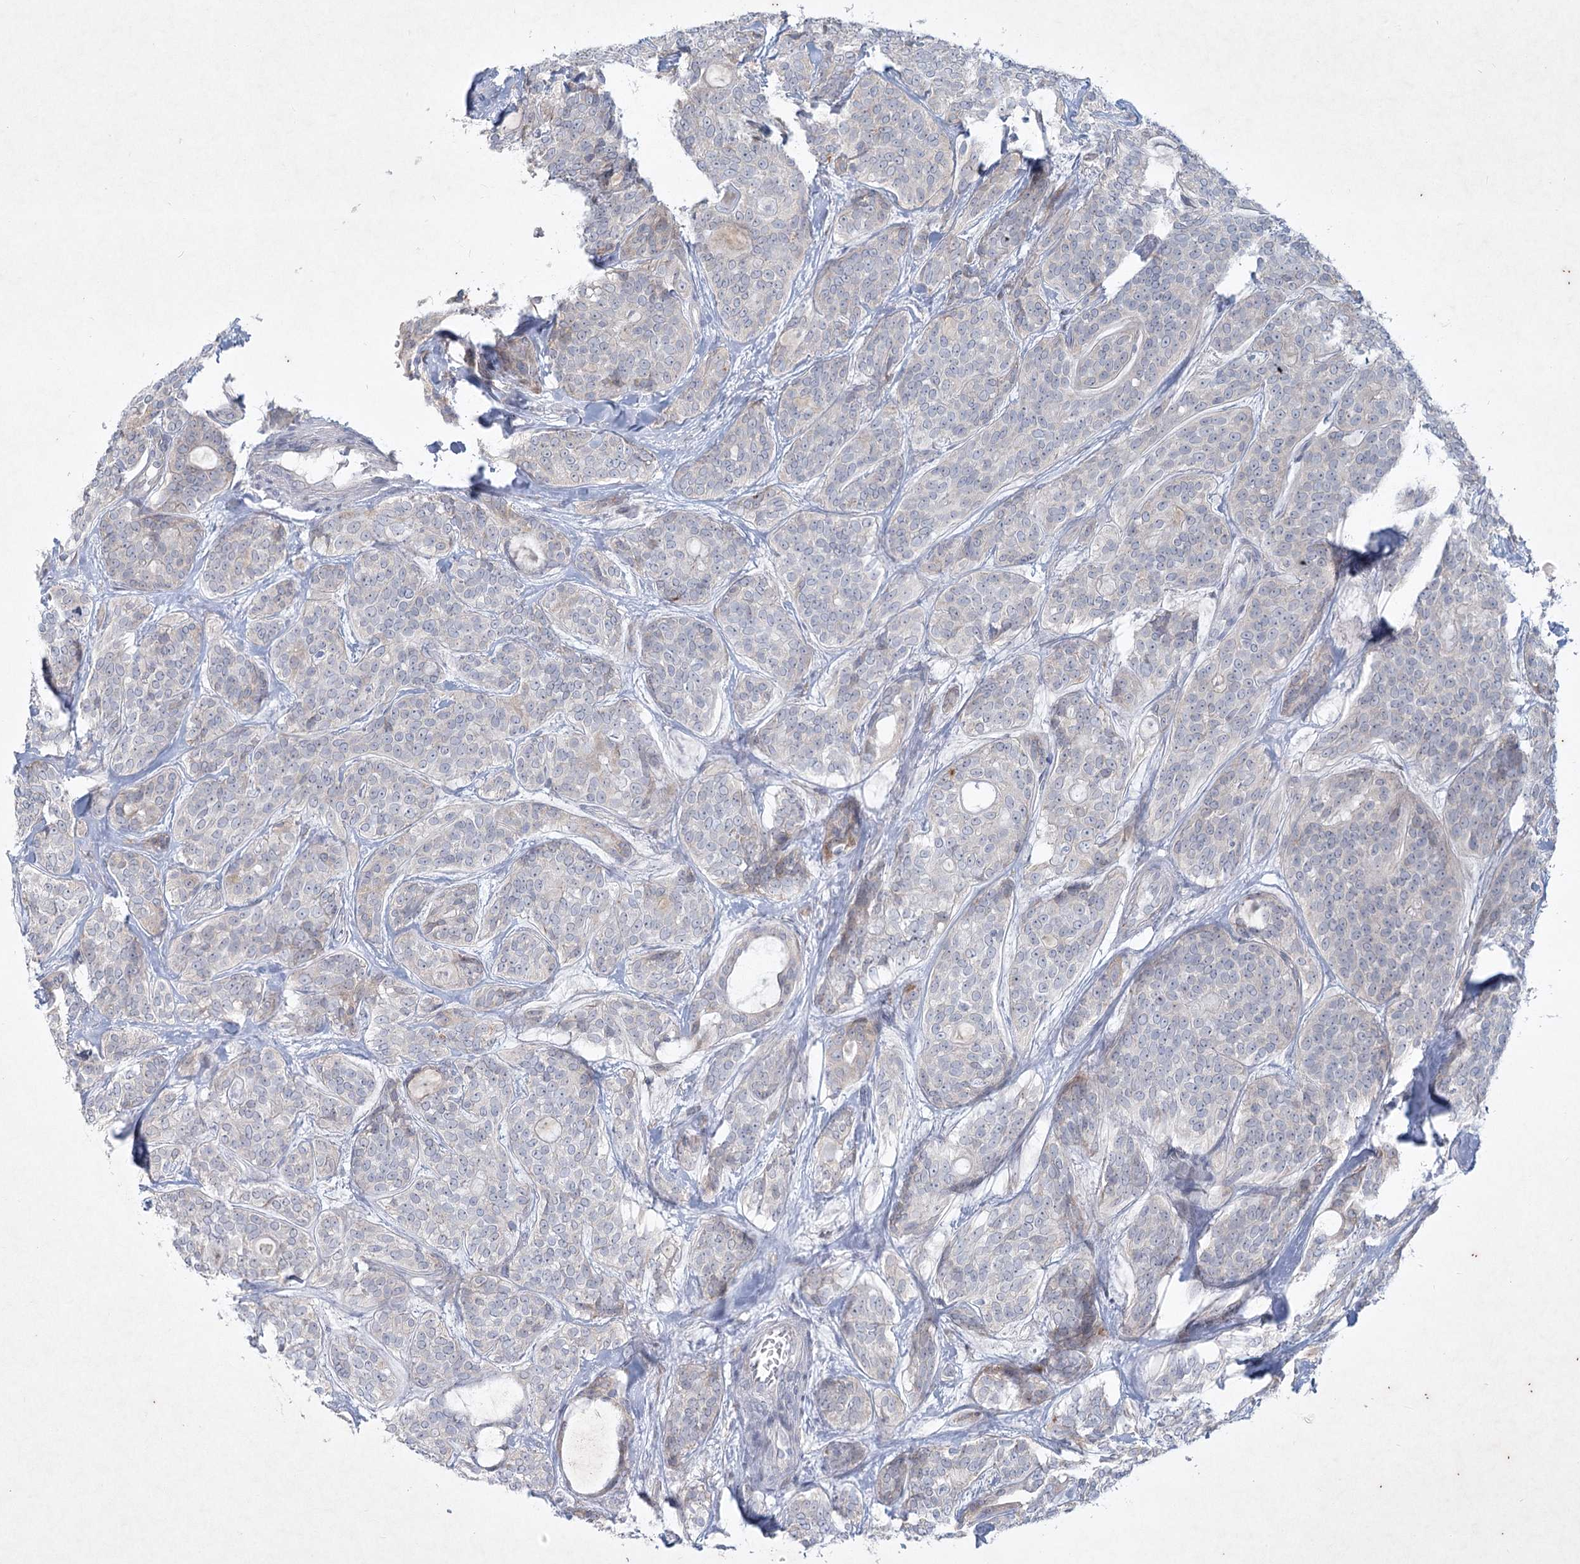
{"staining": {"intensity": "negative", "quantity": "none", "location": "none"}, "tissue": "head and neck cancer", "cell_type": "Tumor cells", "image_type": "cancer", "snomed": [{"axis": "morphology", "description": "Adenocarcinoma, NOS"}, {"axis": "topography", "description": "Head-Neck"}], "caption": "High power microscopy photomicrograph of an immunohistochemistry (IHC) image of head and neck cancer, revealing no significant positivity in tumor cells.", "gene": "PLA2G12A", "patient": {"sex": "male", "age": 66}}